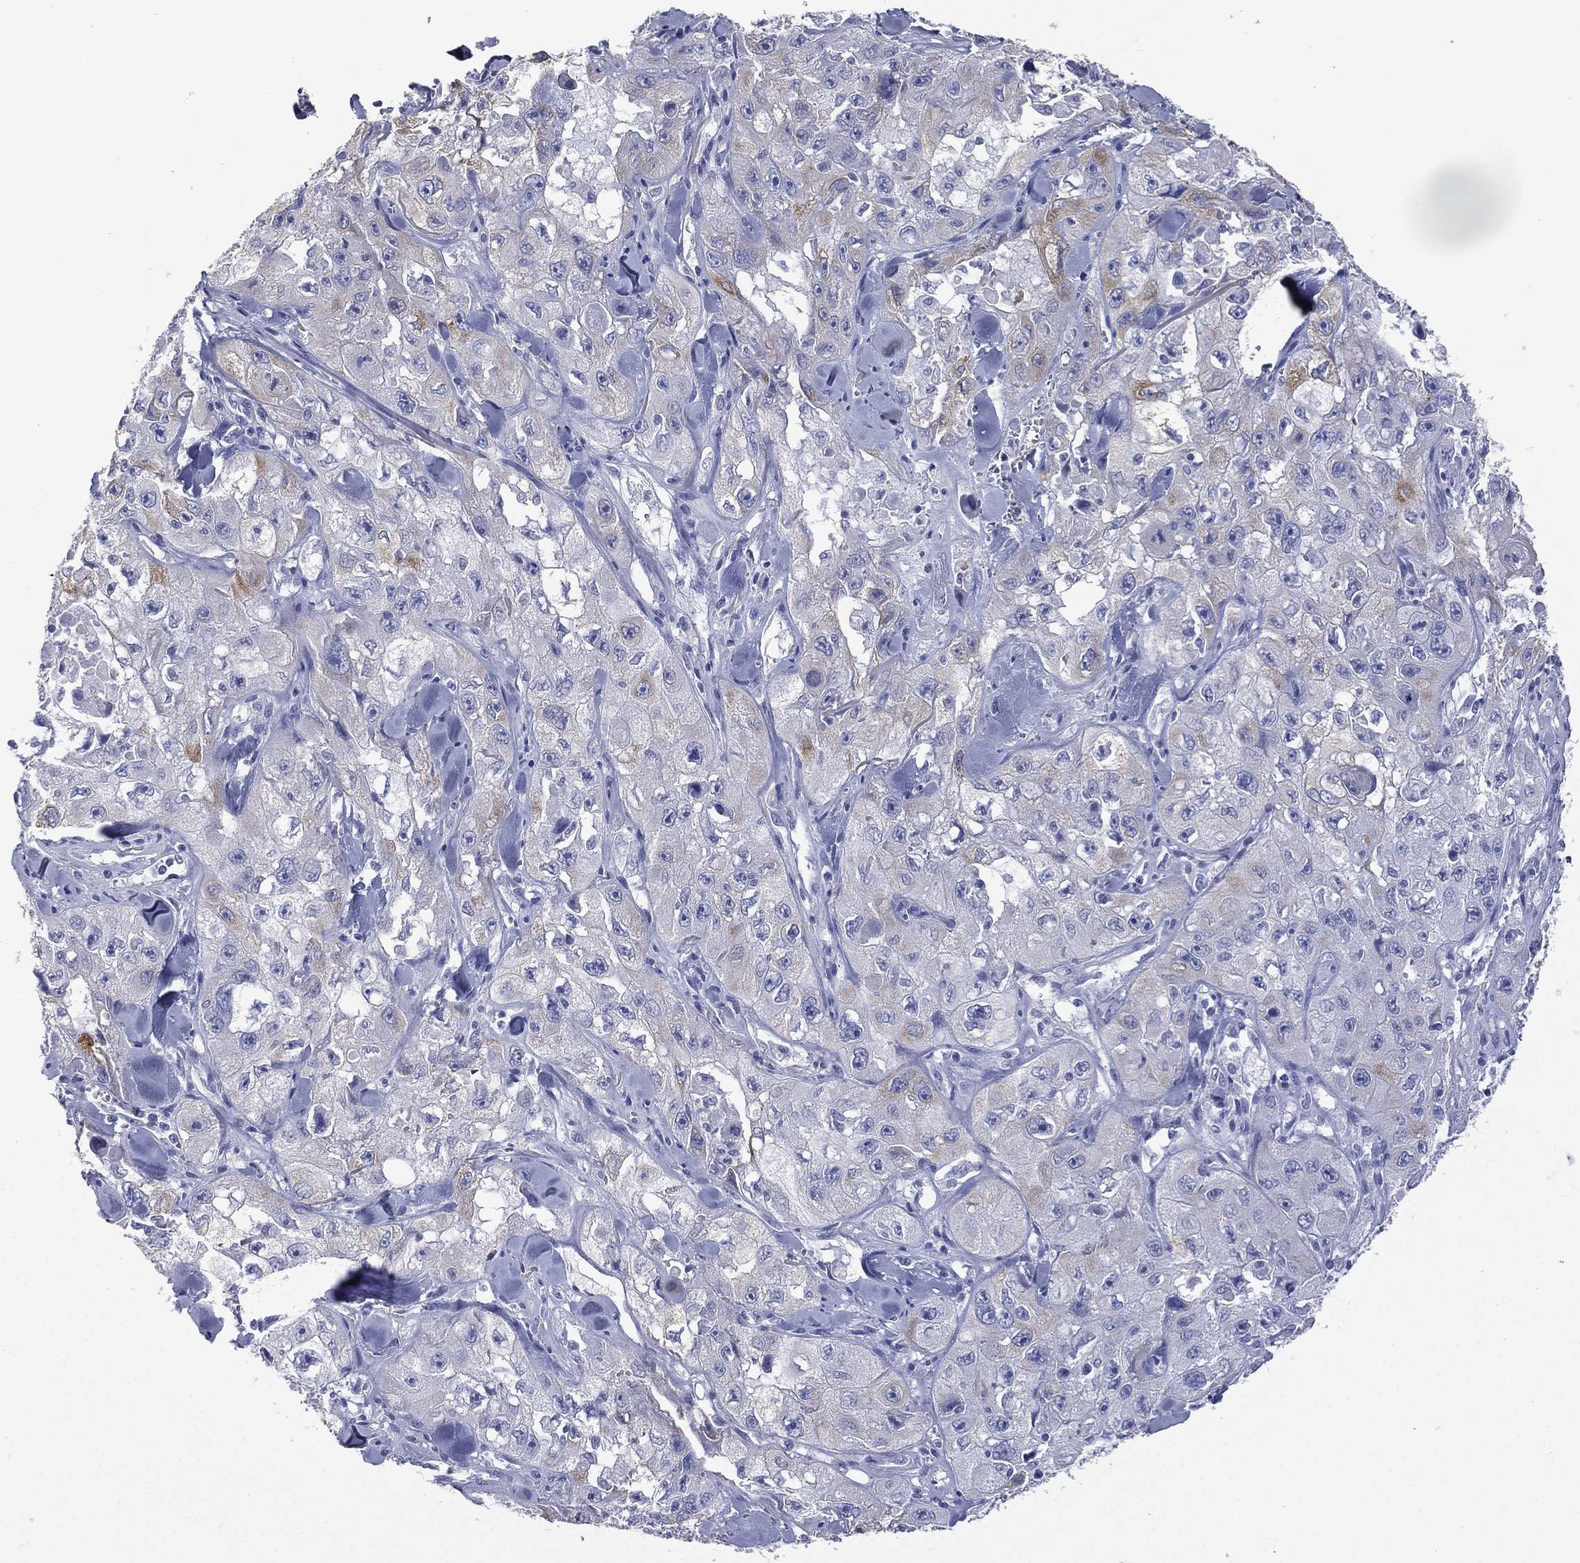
{"staining": {"intensity": "moderate", "quantity": "<25%", "location": "cytoplasmic/membranous"}, "tissue": "skin cancer", "cell_type": "Tumor cells", "image_type": "cancer", "snomed": [{"axis": "morphology", "description": "Squamous cell carcinoma, NOS"}, {"axis": "topography", "description": "Skin"}, {"axis": "topography", "description": "Subcutis"}], "caption": "This micrograph exhibits skin squamous cell carcinoma stained with immunohistochemistry (IHC) to label a protein in brown. The cytoplasmic/membranous of tumor cells show moderate positivity for the protein. Nuclei are counter-stained blue.", "gene": "CES2", "patient": {"sex": "male", "age": 73}}